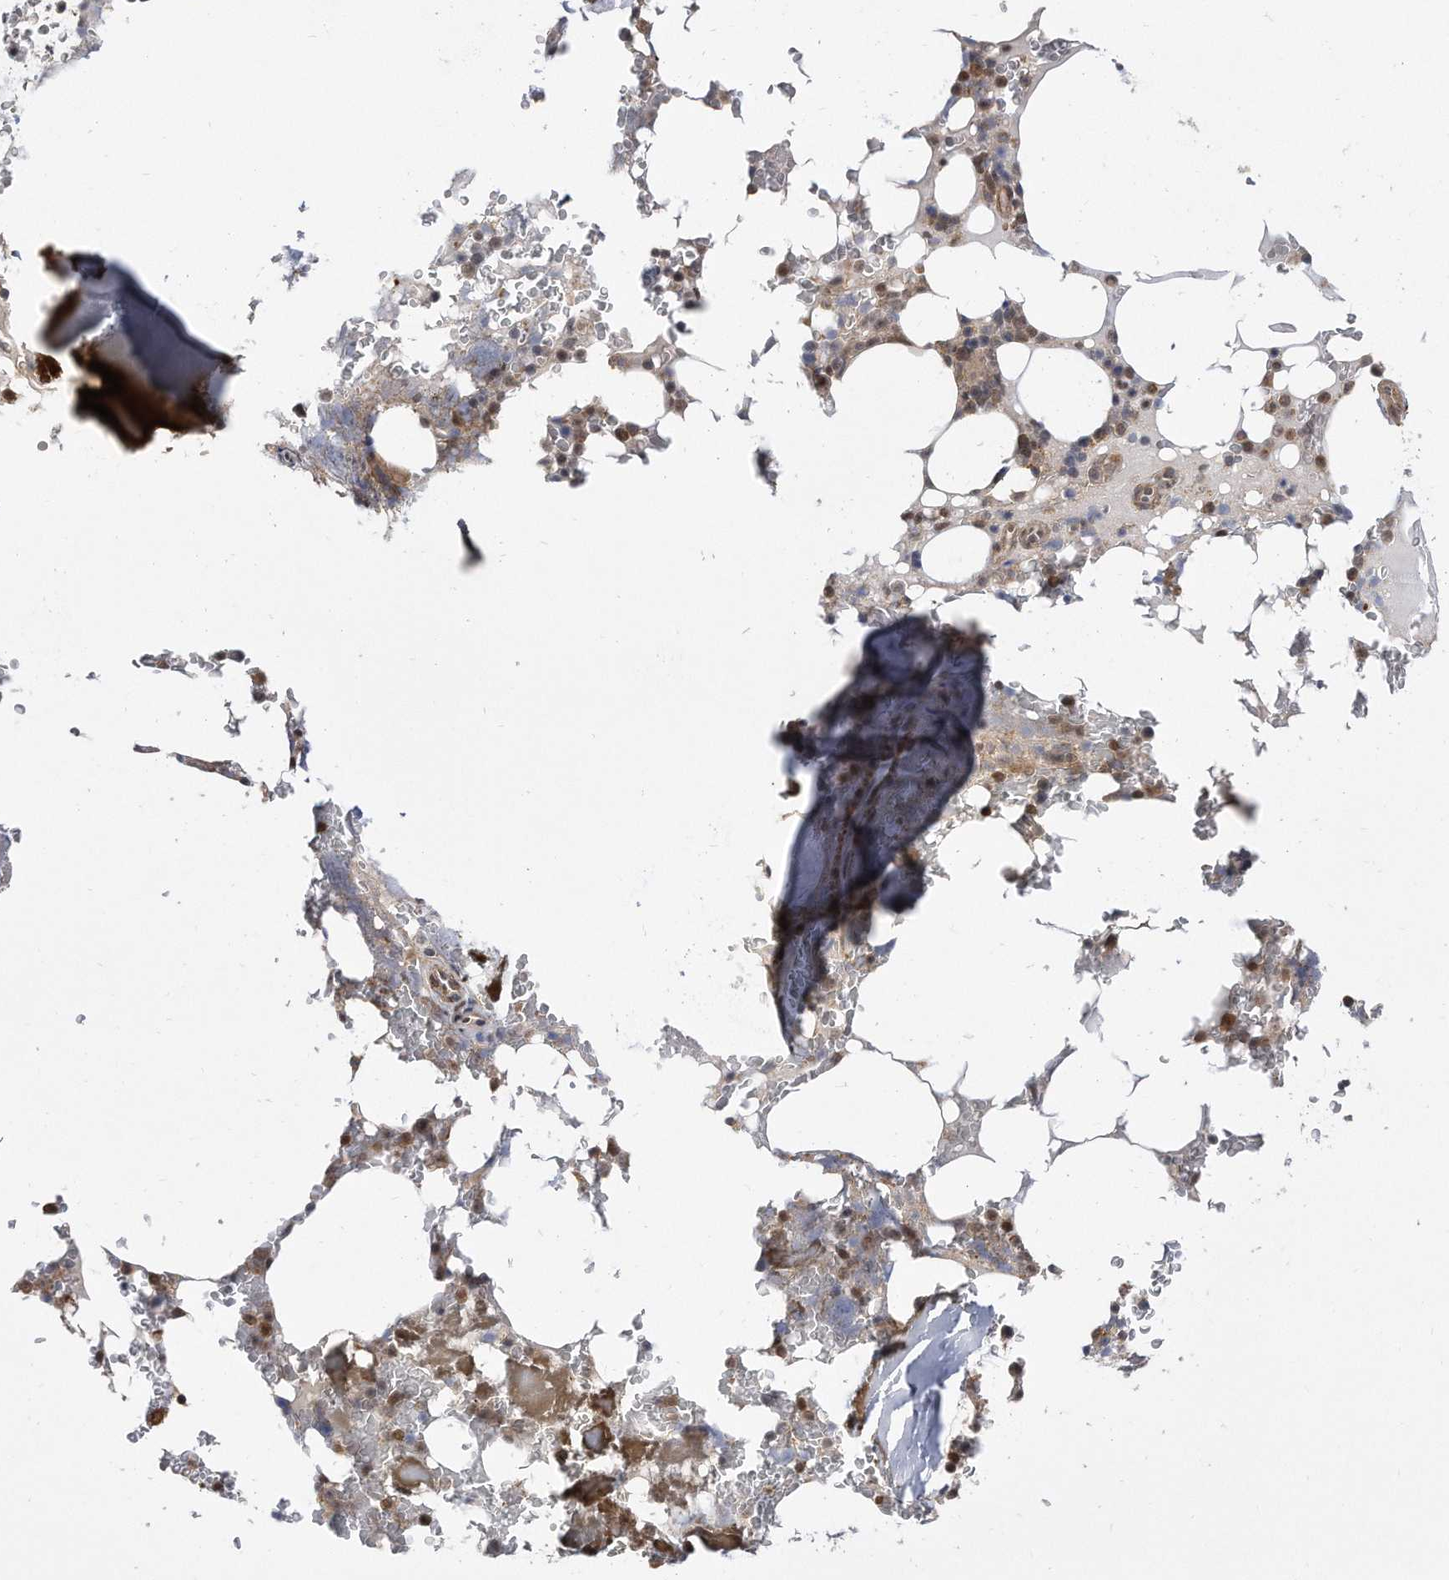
{"staining": {"intensity": "moderate", "quantity": "25%-75%", "location": "cytoplasmic/membranous,nuclear"}, "tissue": "bone marrow", "cell_type": "Hematopoietic cells", "image_type": "normal", "snomed": [{"axis": "morphology", "description": "Normal tissue, NOS"}, {"axis": "topography", "description": "Bone marrow"}], "caption": "IHC histopathology image of normal human bone marrow stained for a protein (brown), which exhibits medium levels of moderate cytoplasmic/membranous,nuclear positivity in approximately 25%-75% of hematopoietic cells.", "gene": "TCP1", "patient": {"sex": "male", "age": 58}}